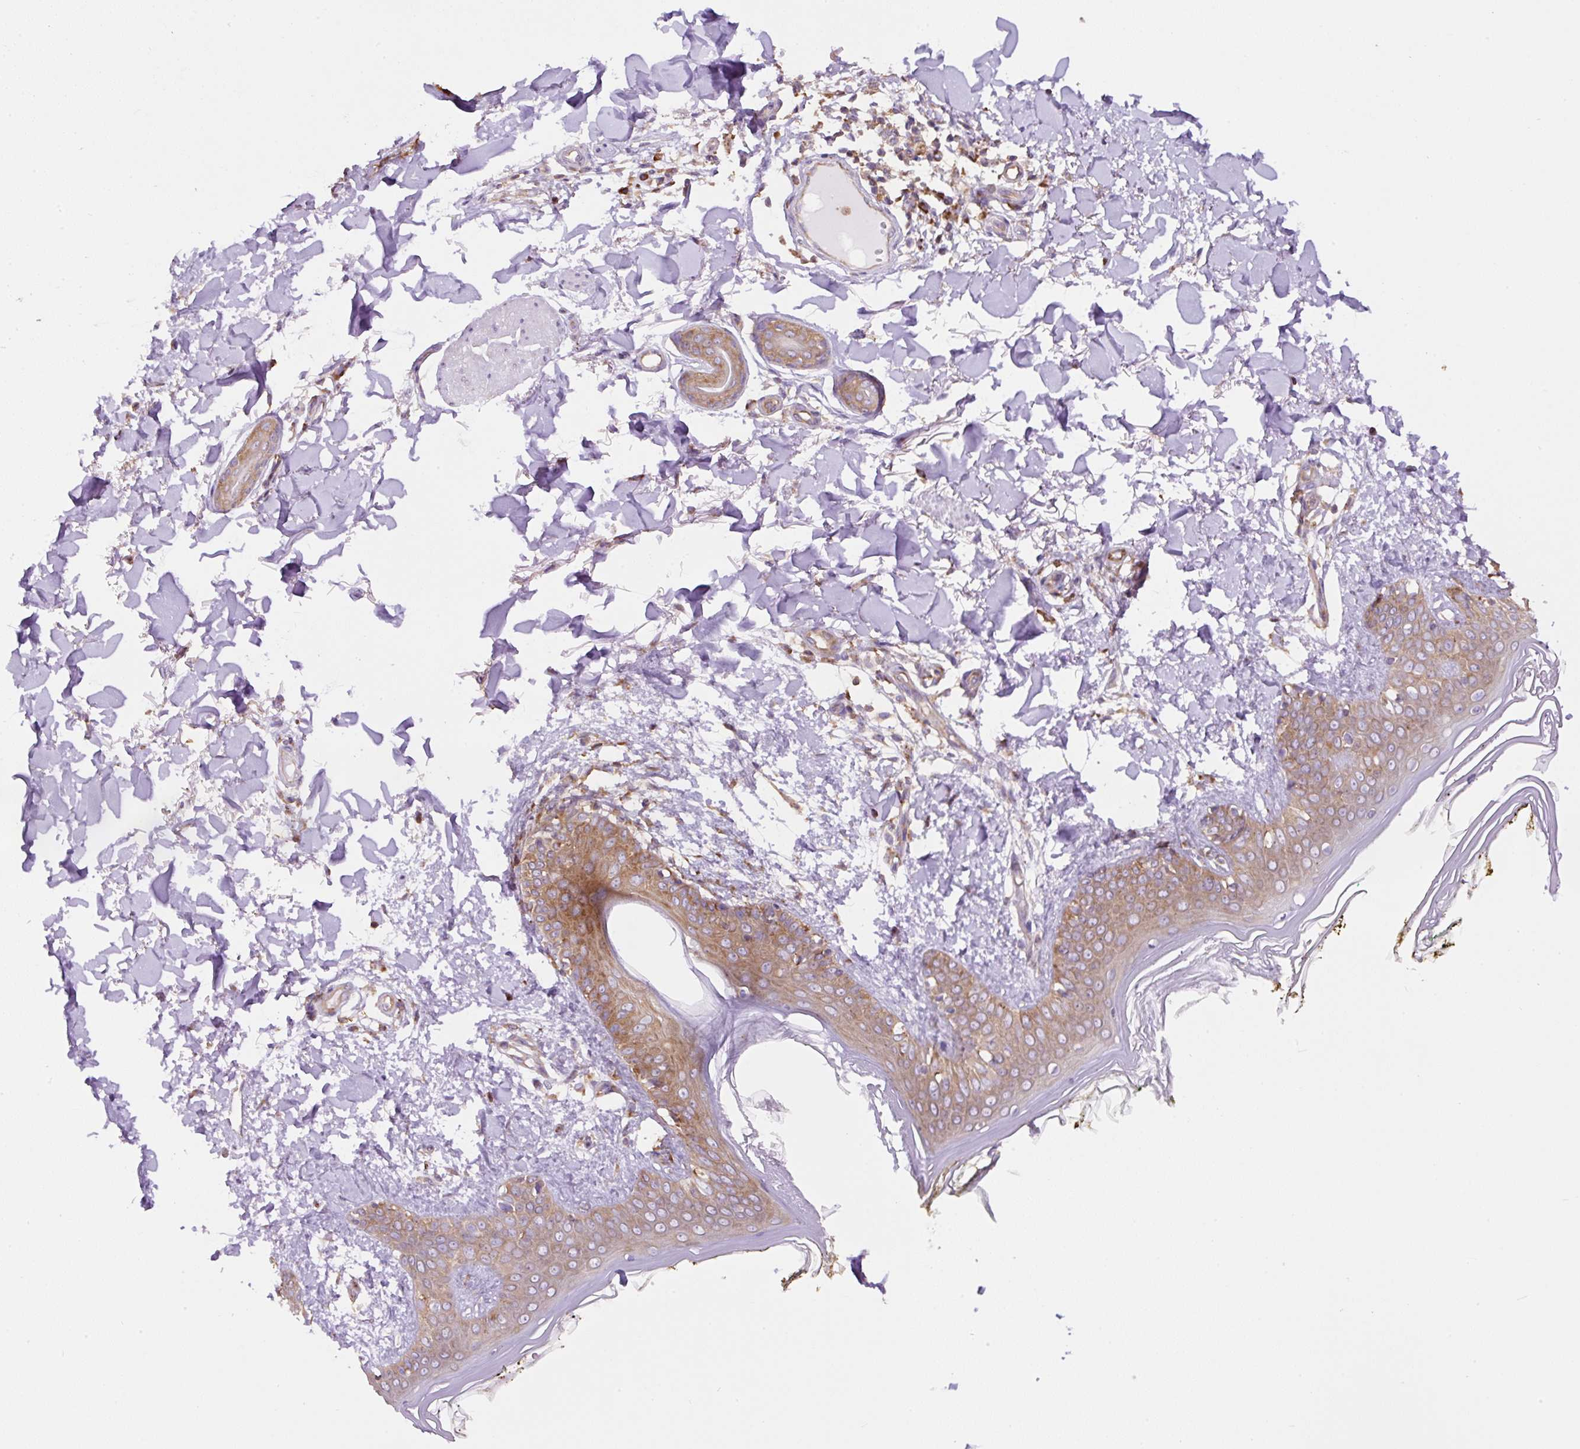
{"staining": {"intensity": "moderate", "quantity": "25%-75%", "location": "cytoplasmic/membranous"}, "tissue": "skin", "cell_type": "Fibroblasts", "image_type": "normal", "snomed": [{"axis": "morphology", "description": "Normal tissue, NOS"}, {"axis": "topography", "description": "Skin"}], "caption": "The micrograph demonstrates immunohistochemical staining of normal skin. There is moderate cytoplasmic/membranous positivity is appreciated in about 25%-75% of fibroblasts. (Brightfield microscopy of DAB IHC at high magnification).", "gene": "RPS23", "patient": {"sex": "female", "age": 34}}